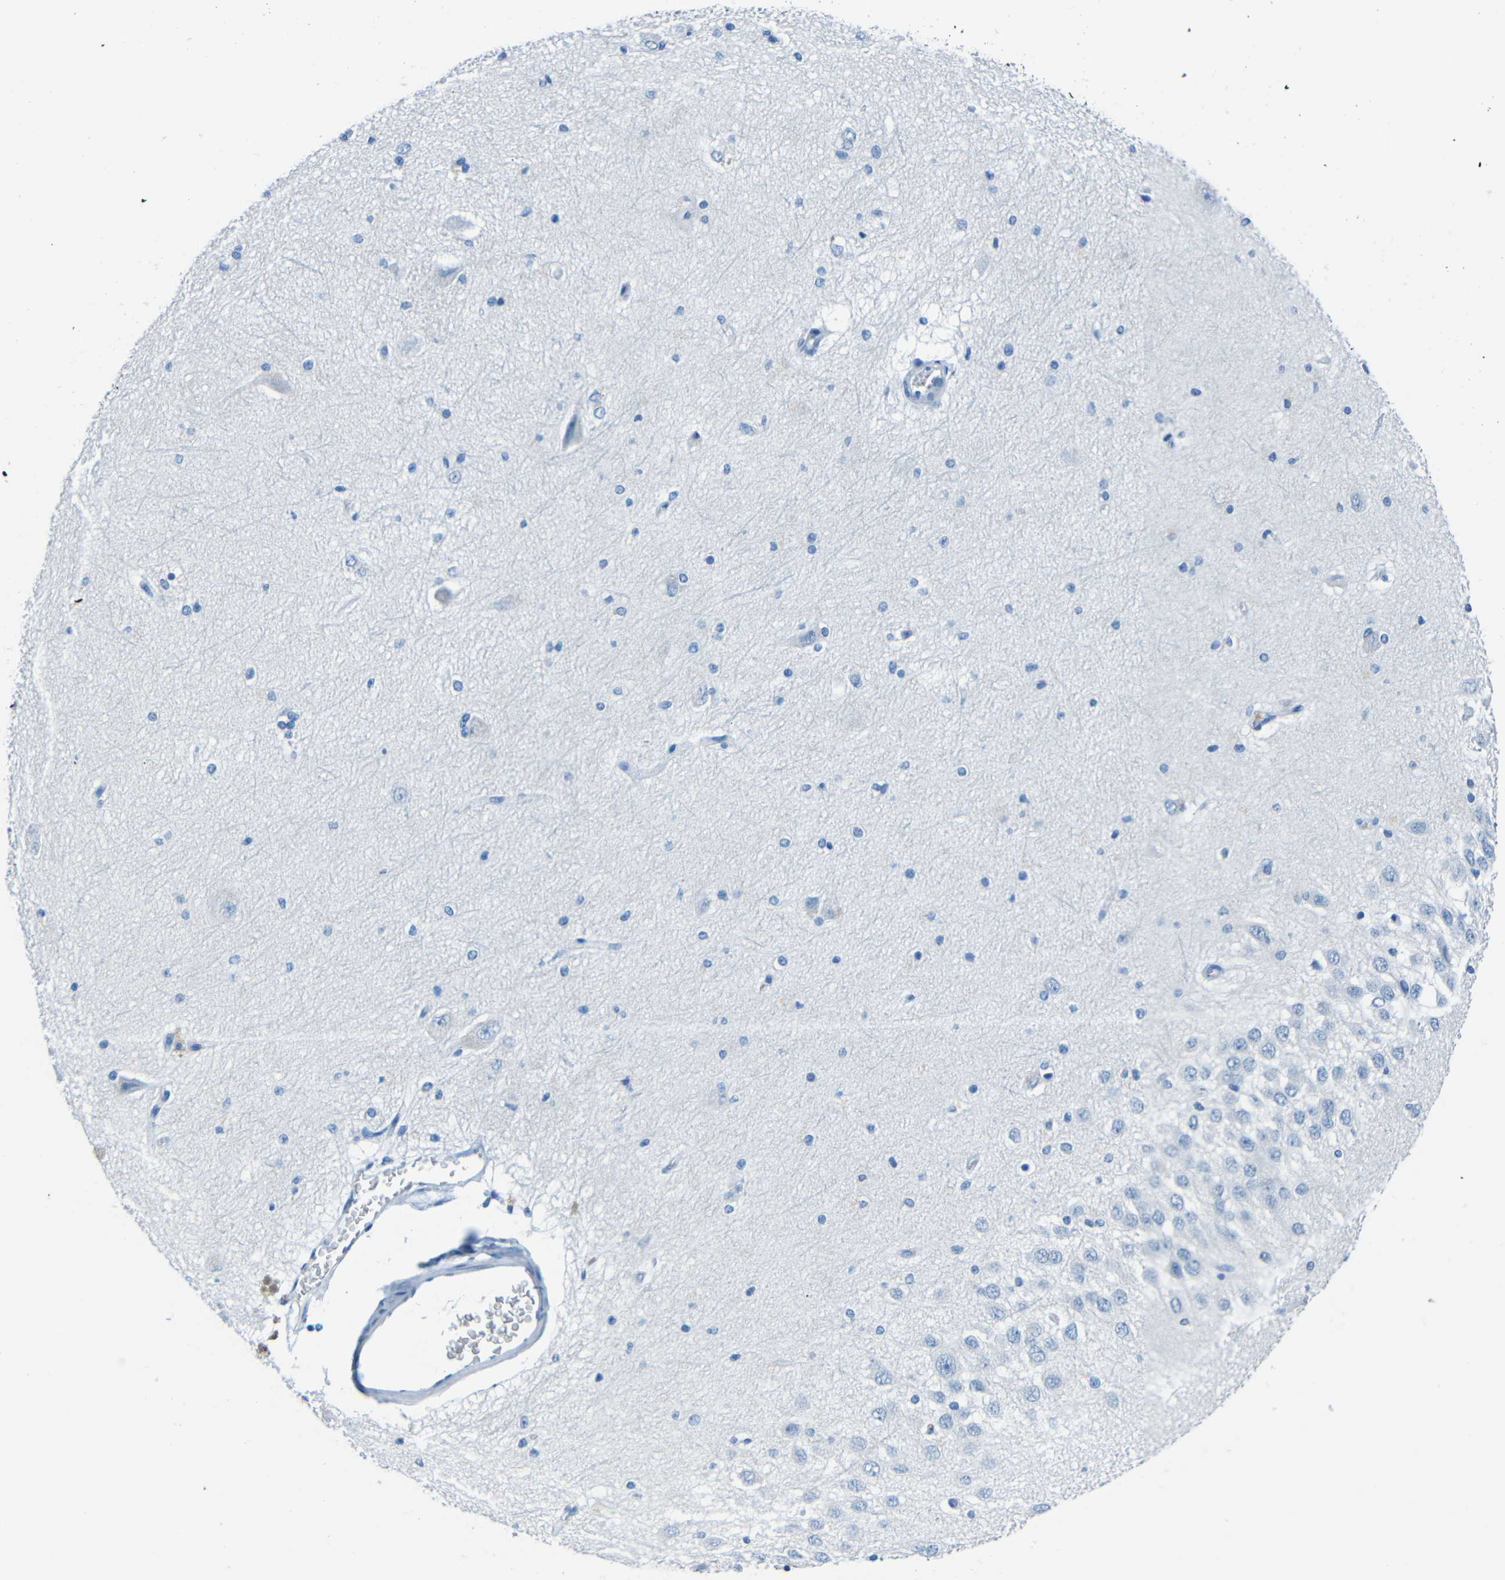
{"staining": {"intensity": "negative", "quantity": "none", "location": "none"}, "tissue": "hippocampus", "cell_type": "Glial cells", "image_type": "normal", "snomed": [{"axis": "morphology", "description": "Normal tissue, NOS"}, {"axis": "topography", "description": "Hippocampus"}], "caption": "High magnification brightfield microscopy of normal hippocampus stained with DAB (brown) and counterstained with hematoxylin (blue): glial cells show no significant staining. (DAB (3,3'-diaminobenzidine) immunohistochemistry visualized using brightfield microscopy, high magnification).", "gene": "FBN2", "patient": {"sex": "female", "age": 19}}